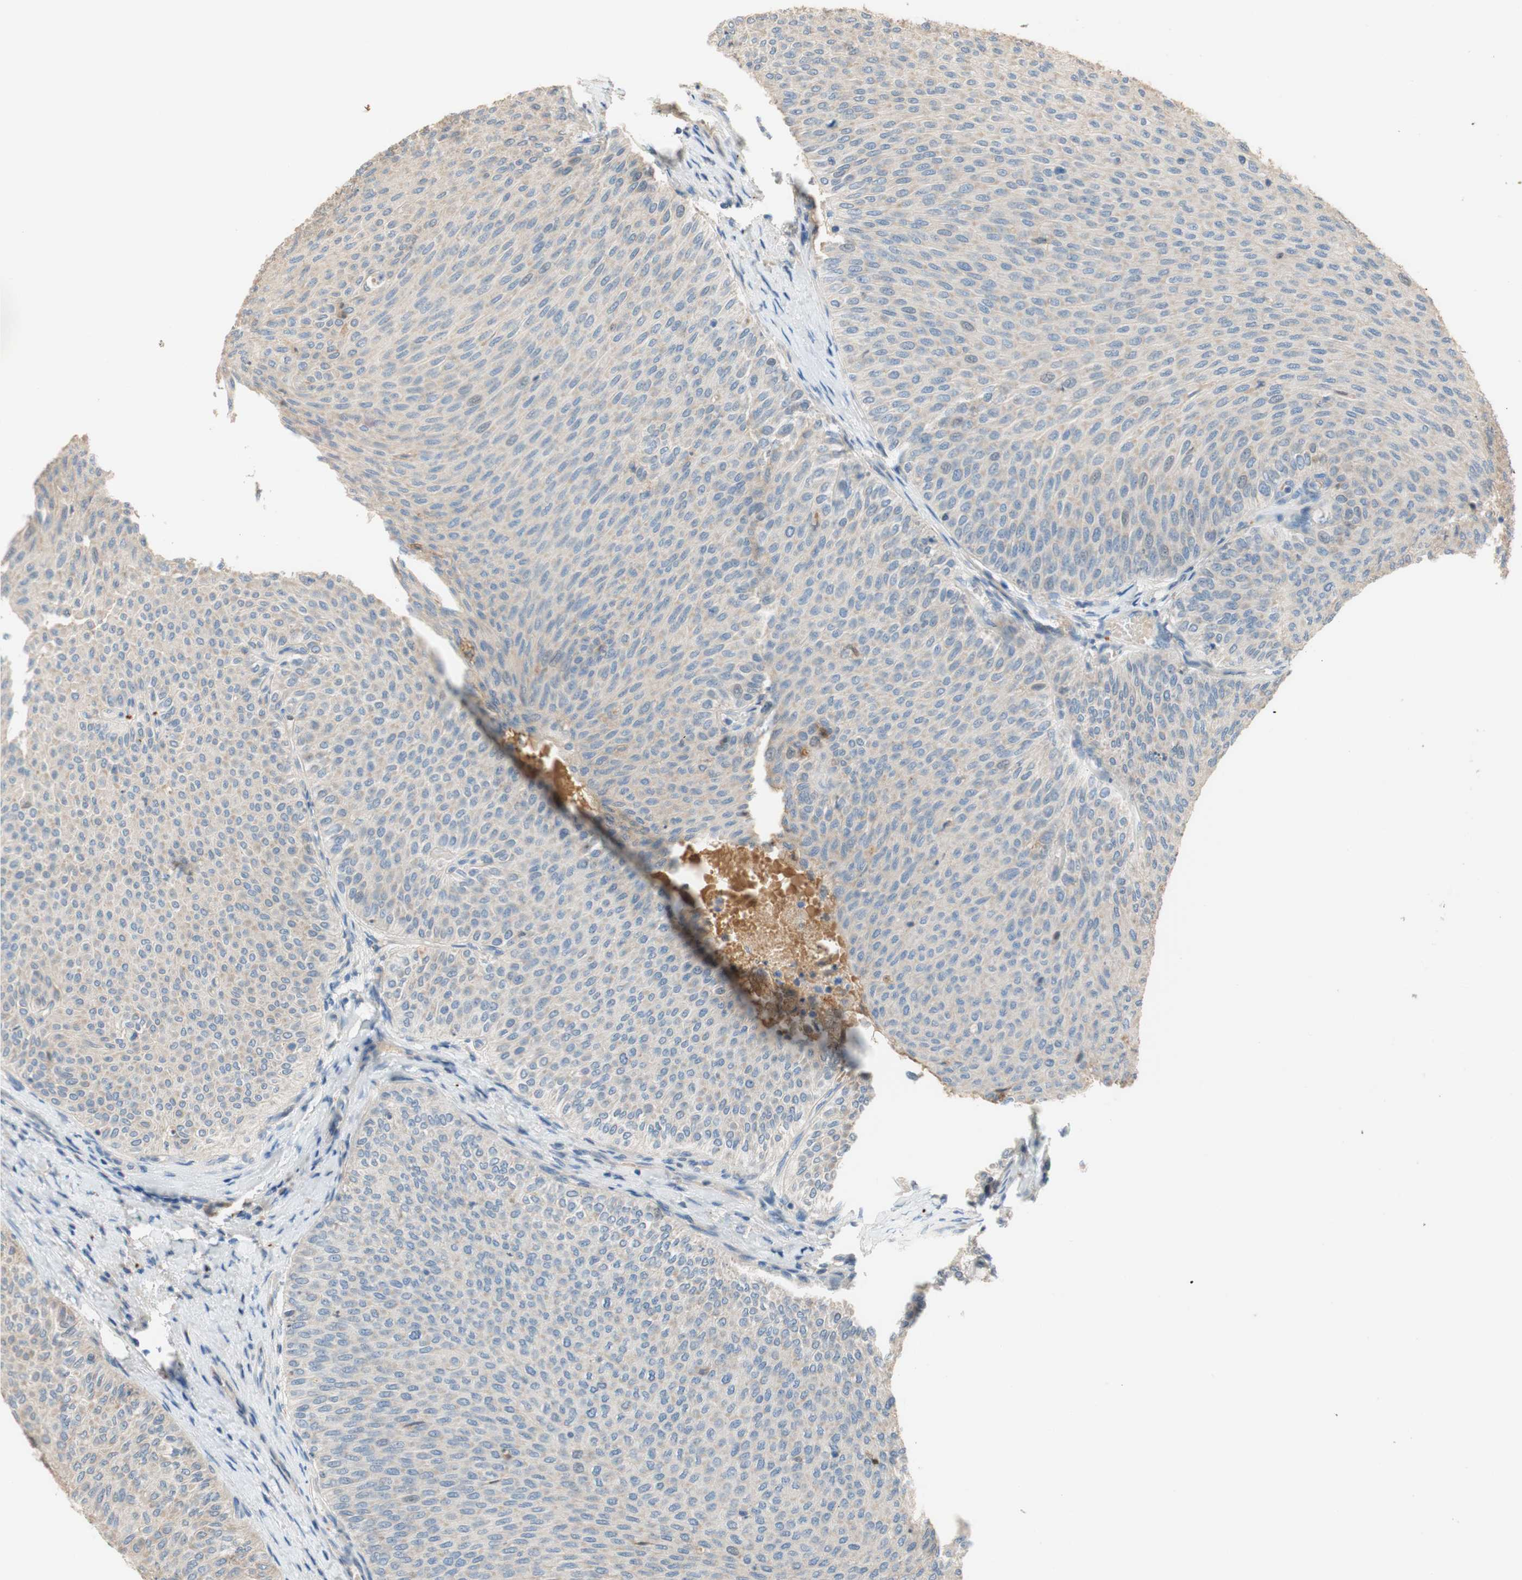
{"staining": {"intensity": "negative", "quantity": "none", "location": "none"}, "tissue": "urothelial cancer", "cell_type": "Tumor cells", "image_type": "cancer", "snomed": [{"axis": "morphology", "description": "Urothelial carcinoma, Low grade"}, {"axis": "topography", "description": "Urinary bladder"}], "caption": "Photomicrograph shows no significant protein staining in tumor cells of urothelial carcinoma (low-grade). Brightfield microscopy of IHC stained with DAB (3,3'-diaminobenzidine) (brown) and hematoxylin (blue), captured at high magnification.", "gene": "PTPN21", "patient": {"sex": "male", "age": 78}}